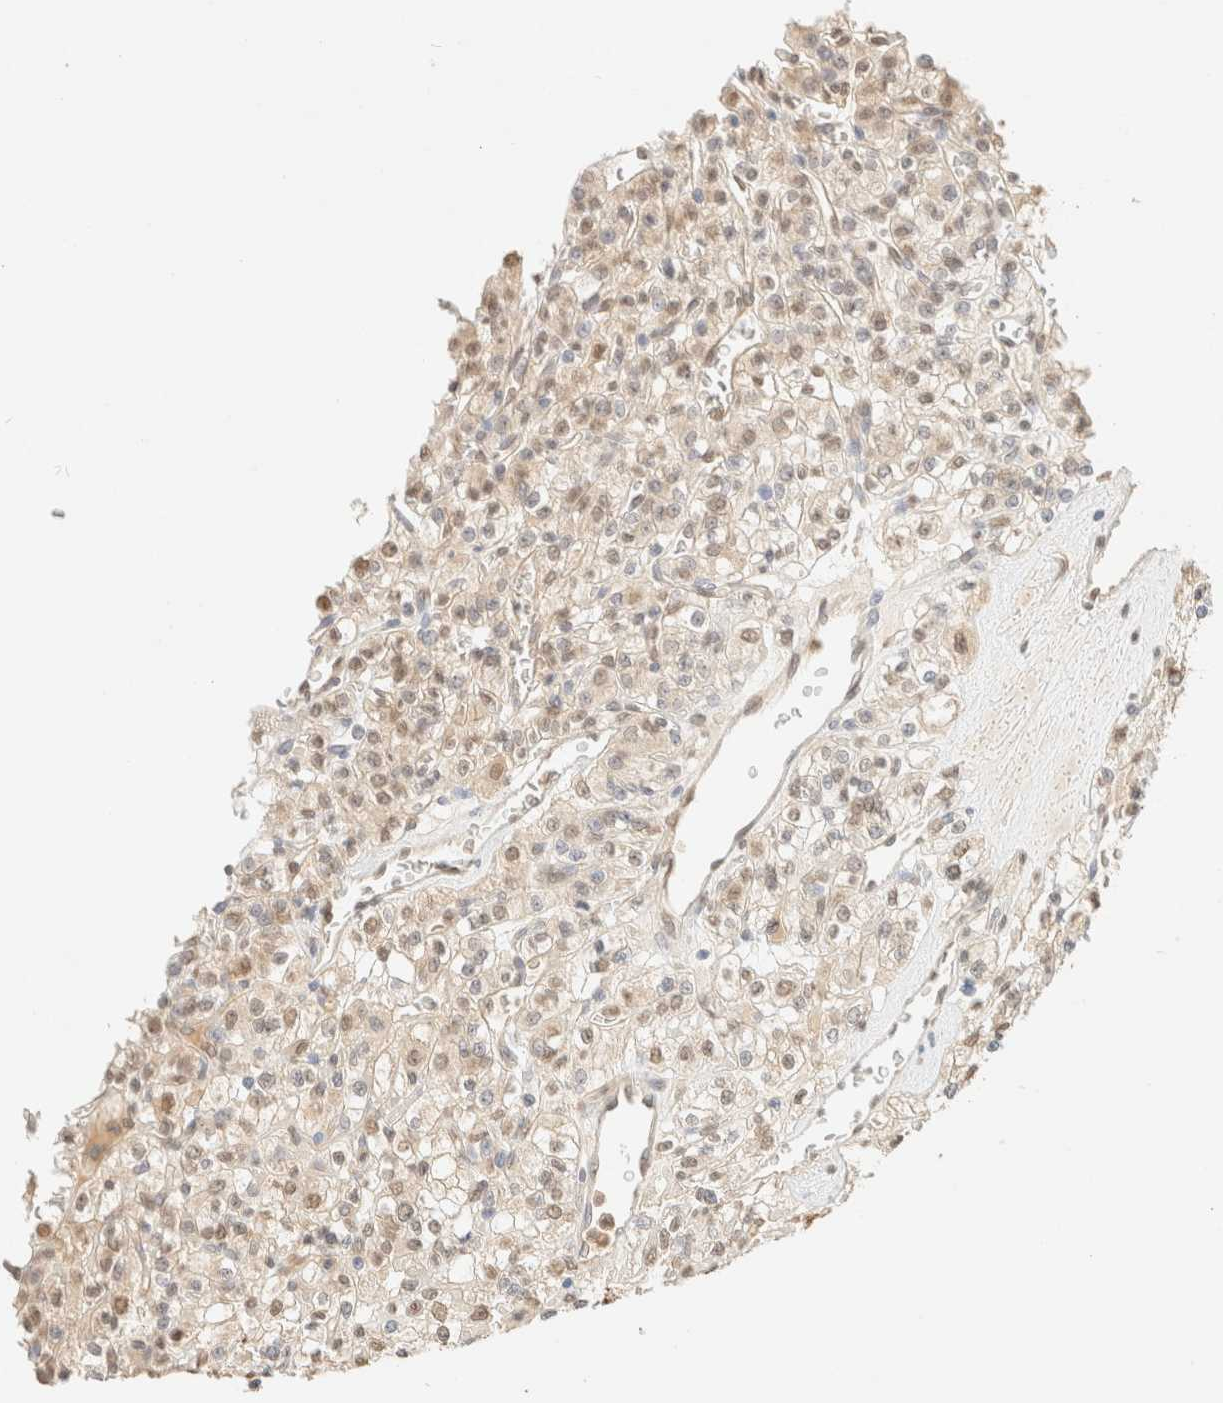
{"staining": {"intensity": "weak", "quantity": ">75%", "location": "nuclear"}, "tissue": "renal cancer", "cell_type": "Tumor cells", "image_type": "cancer", "snomed": [{"axis": "morphology", "description": "Normal tissue, NOS"}, {"axis": "morphology", "description": "Adenocarcinoma, NOS"}, {"axis": "topography", "description": "Kidney"}], "caption": "Renal adenocarcinoma was stained to show a protein in brown. There is low levels of weak nuclear positivity in approximately >75% of tumor cells. (Stains: DAB (3,3'-diaminobenzidine) in brown, nuclei in blue, Microscopy: brightfield microscopy at high magnification).", "gene": "S100A13", "patient": {"sex": "female", "age": 72}}